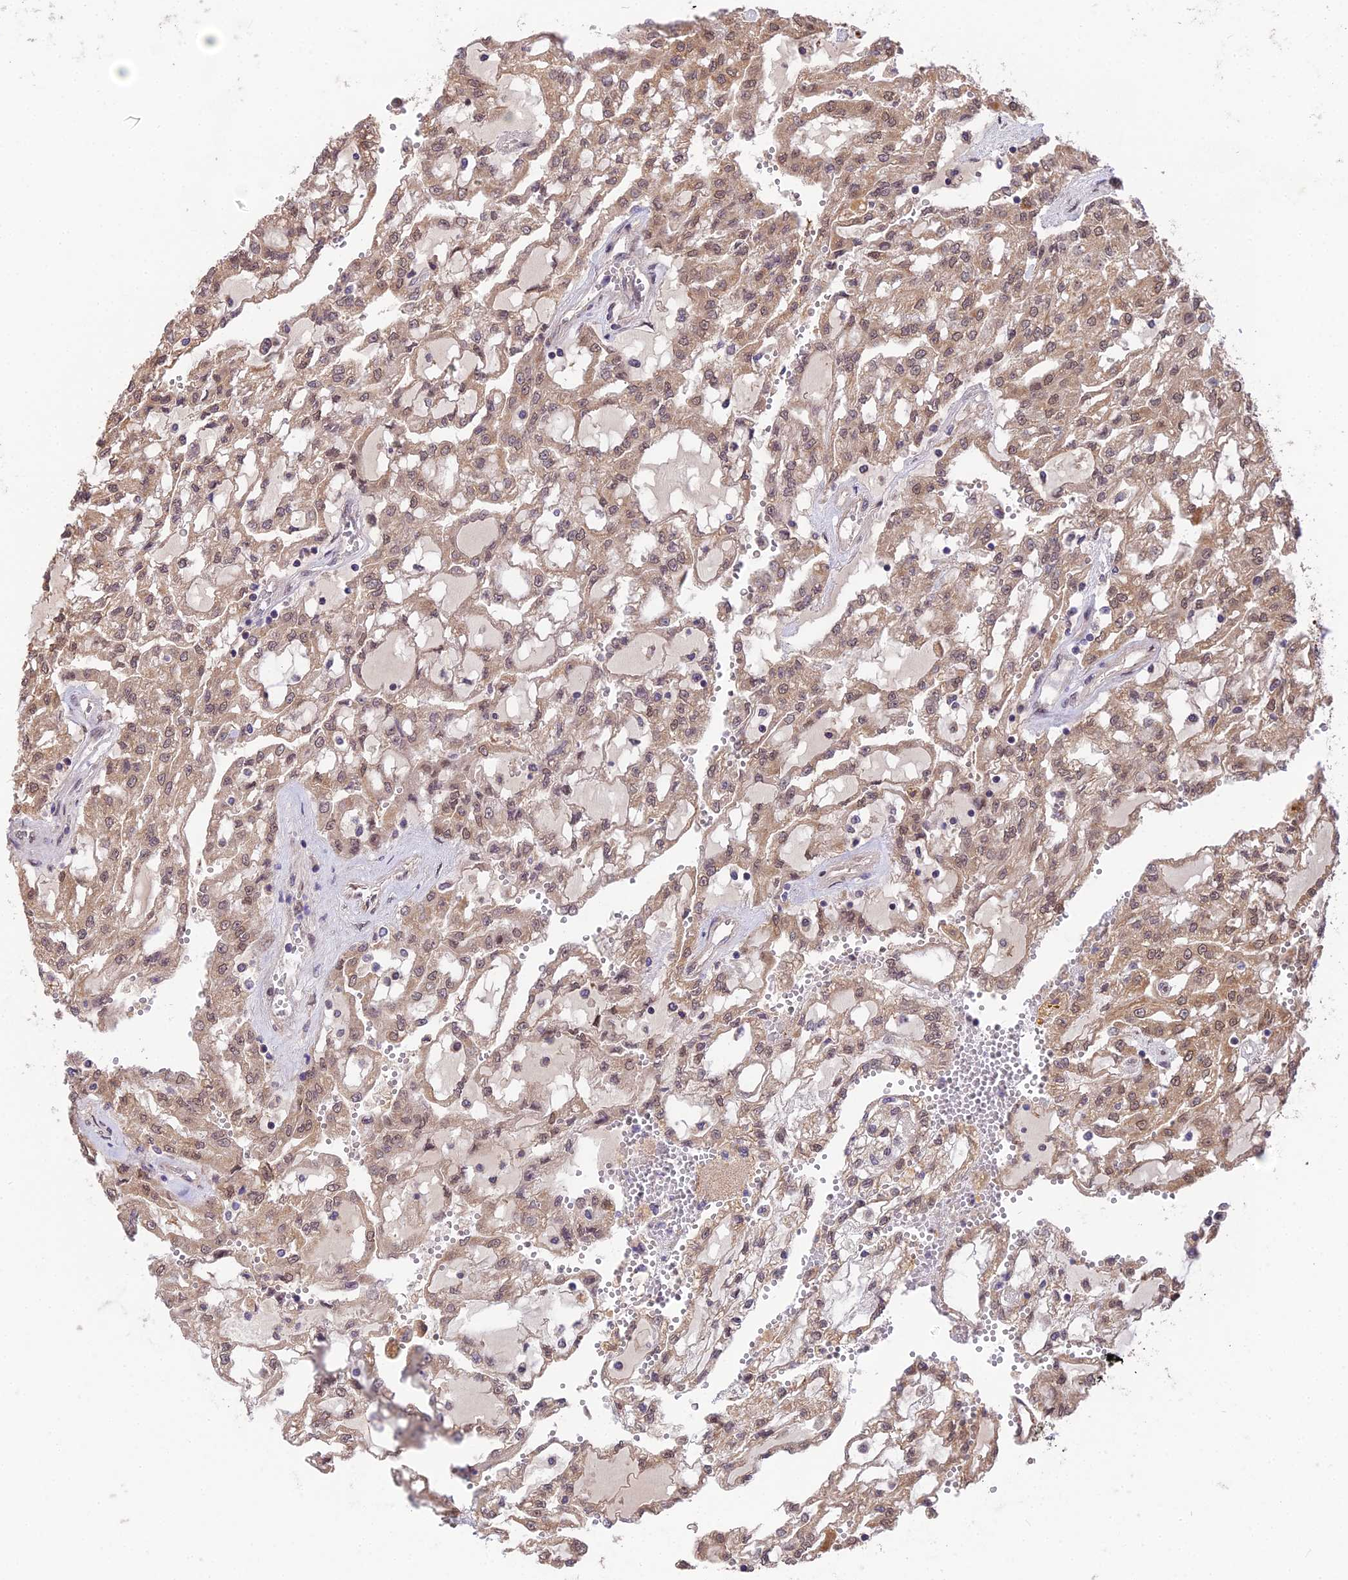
{"staining": {"intensity": "moderate", "quantity": ">75%", "location": "cytoplasmic/membranous,nuclear"}, "tissue": "renal cancer", "cell_type": "Tumor cells", "image_type": "cancer", "snomed": [{"axis": "morphology", "description": "Adenocarcinoma, NOS"}, {"axis": "topography", "description": "Kidney"}], "caption": "Human renal adenocarcinoma stained with a protein marker exhibits moderate staining in tumor cells.", "gene": "CYP2R1", "patient": {"sex": "male", "age": 63}}